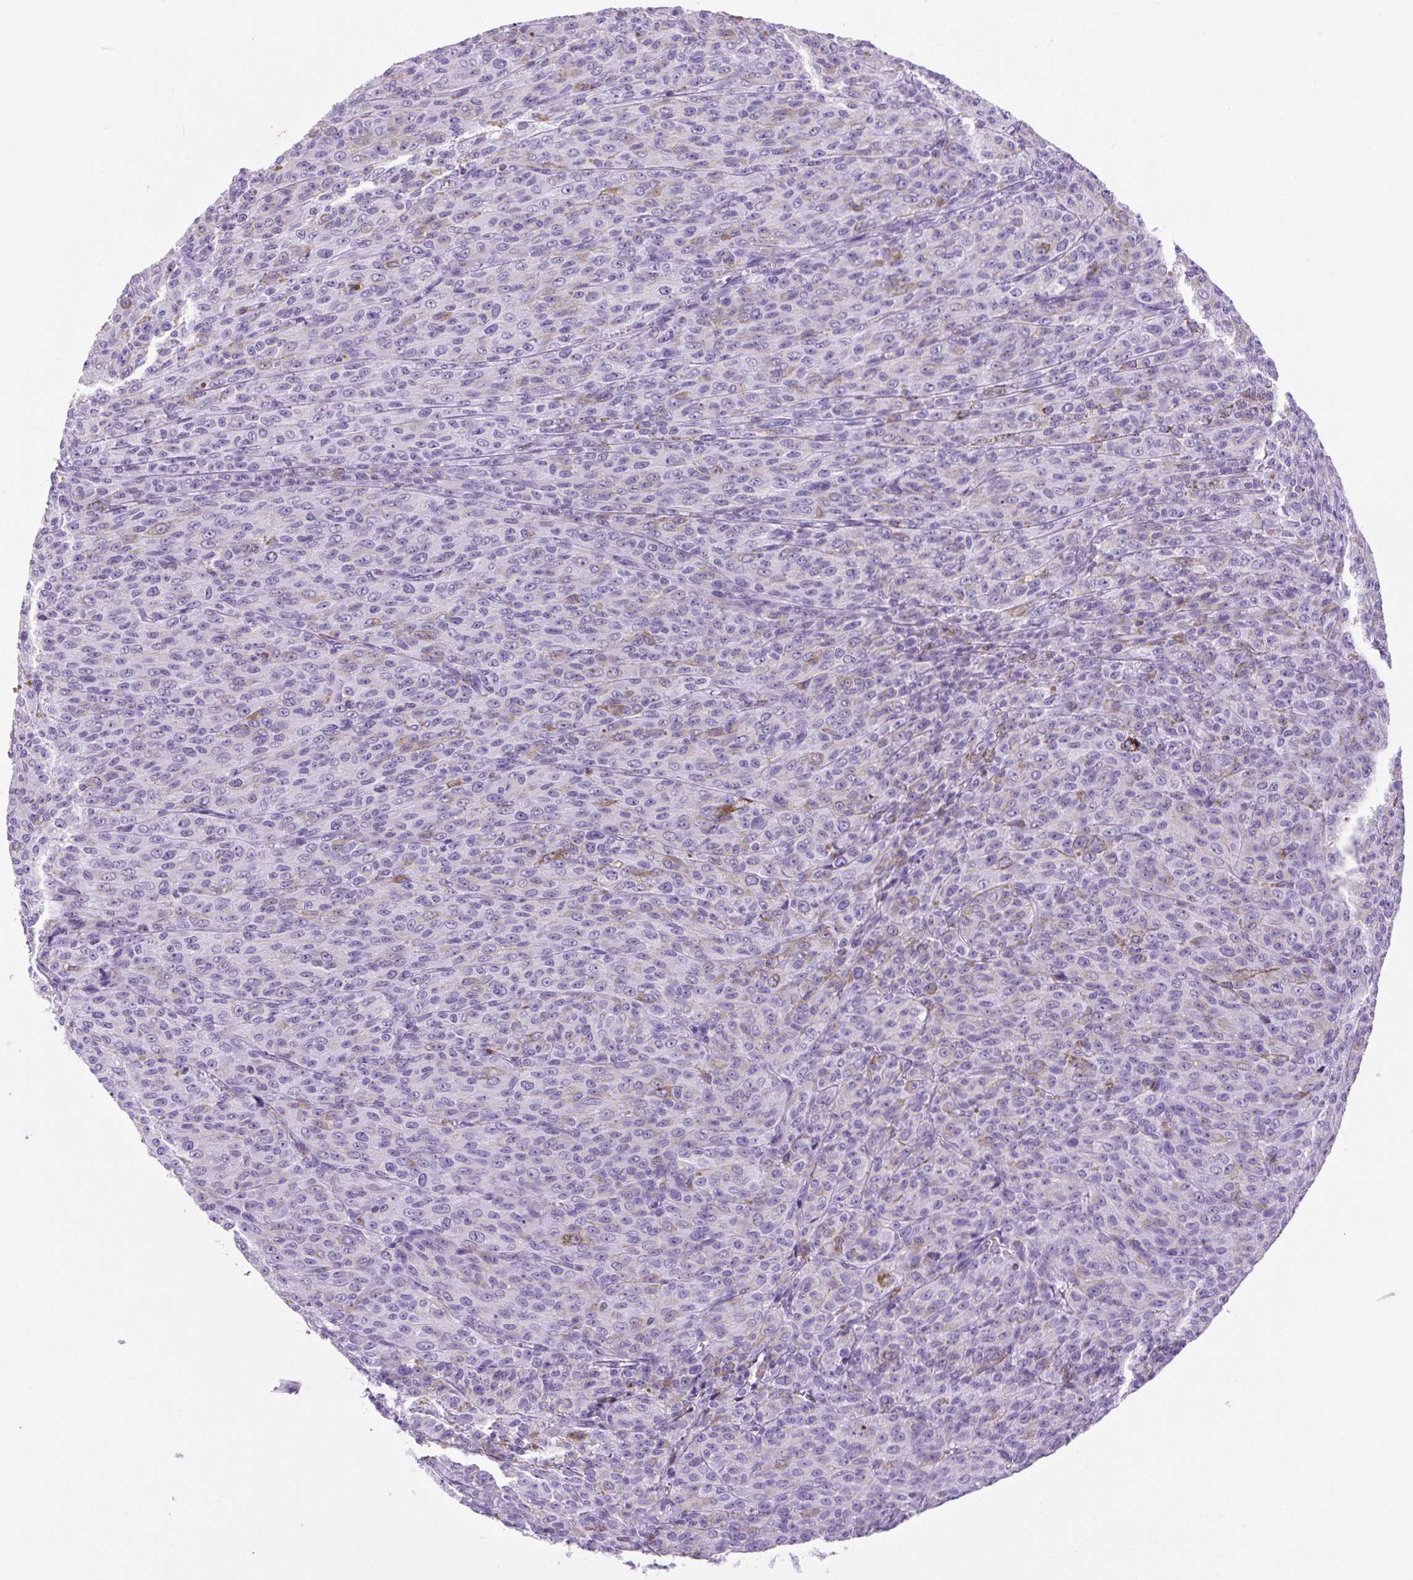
{"staining": {"intensity": "negative", "quantity": "none", "location": "none"}, "tissue": "melanoma", "cell_type": "Tumor cells", "image_type": "cancer", "snomed": [{"axis": "morphology", "description": "Malignant melanoma, NOS"}, {"axis": "topography", "description": "Skin"}], "caption": "Histopathology image shows no protein expression in tumor cells of malignant melanoma tissue.", "gene": "VPREB1", "patient": {"sex": "female", "age": 52}}